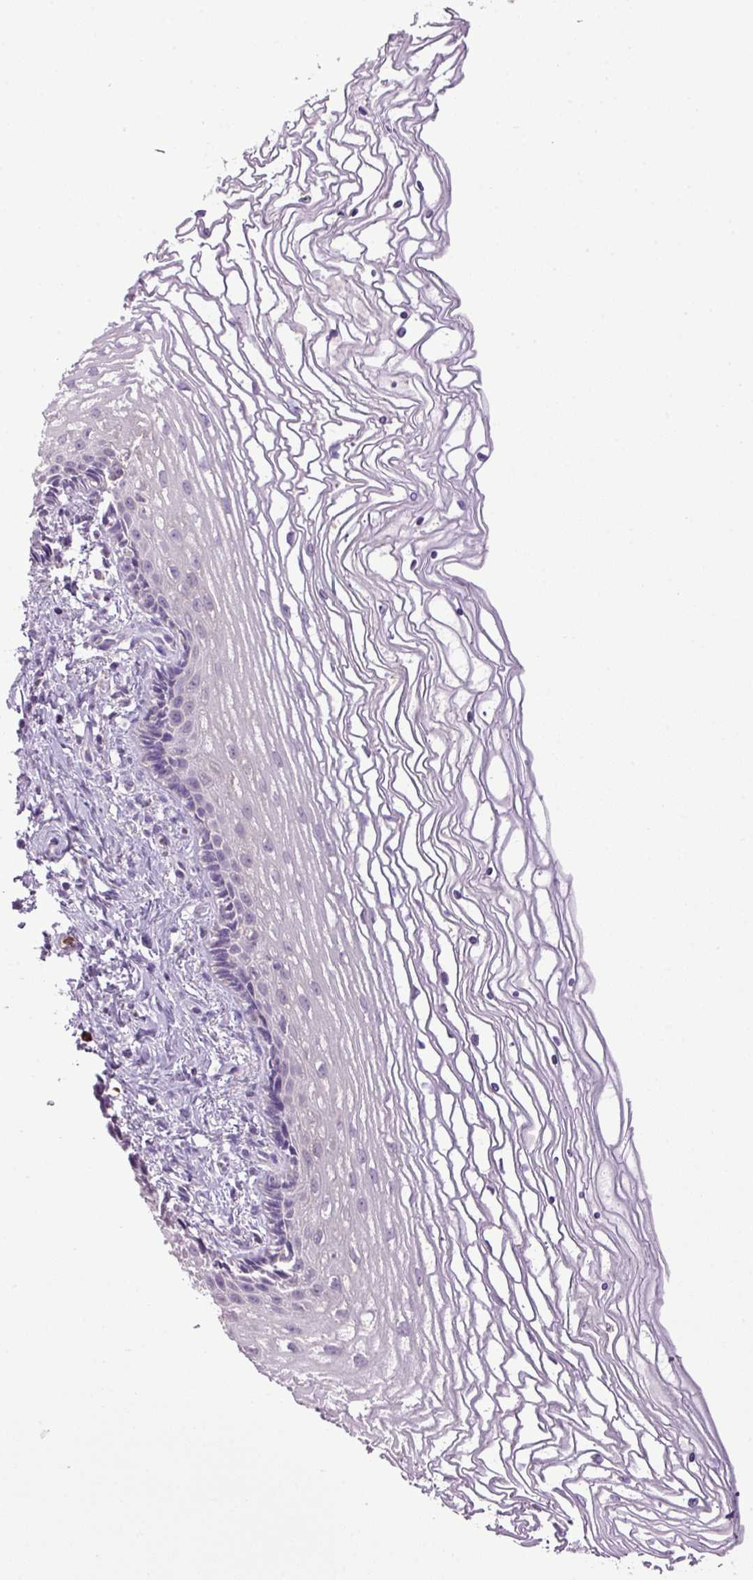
{"staining": {"intensity": "negative", "quantity": "none", "location": "none"}, "tissue": "cervix", "cell_type": "Glandular cells", "image_type": "normal", "snomed": [{"axis": "morphology", "description": "Normal tissue, NOS"}, {"axis": "topography", "description": "Cervix"}], "caption": "This photomicrograph is of benign cervix stained with IHC to label a protein in brown with the nuclei are counter-stained blue. There is no positivity in glandular cells.", "gene": "HTR3E", "patient": {"sex": "female", "age": 47}}